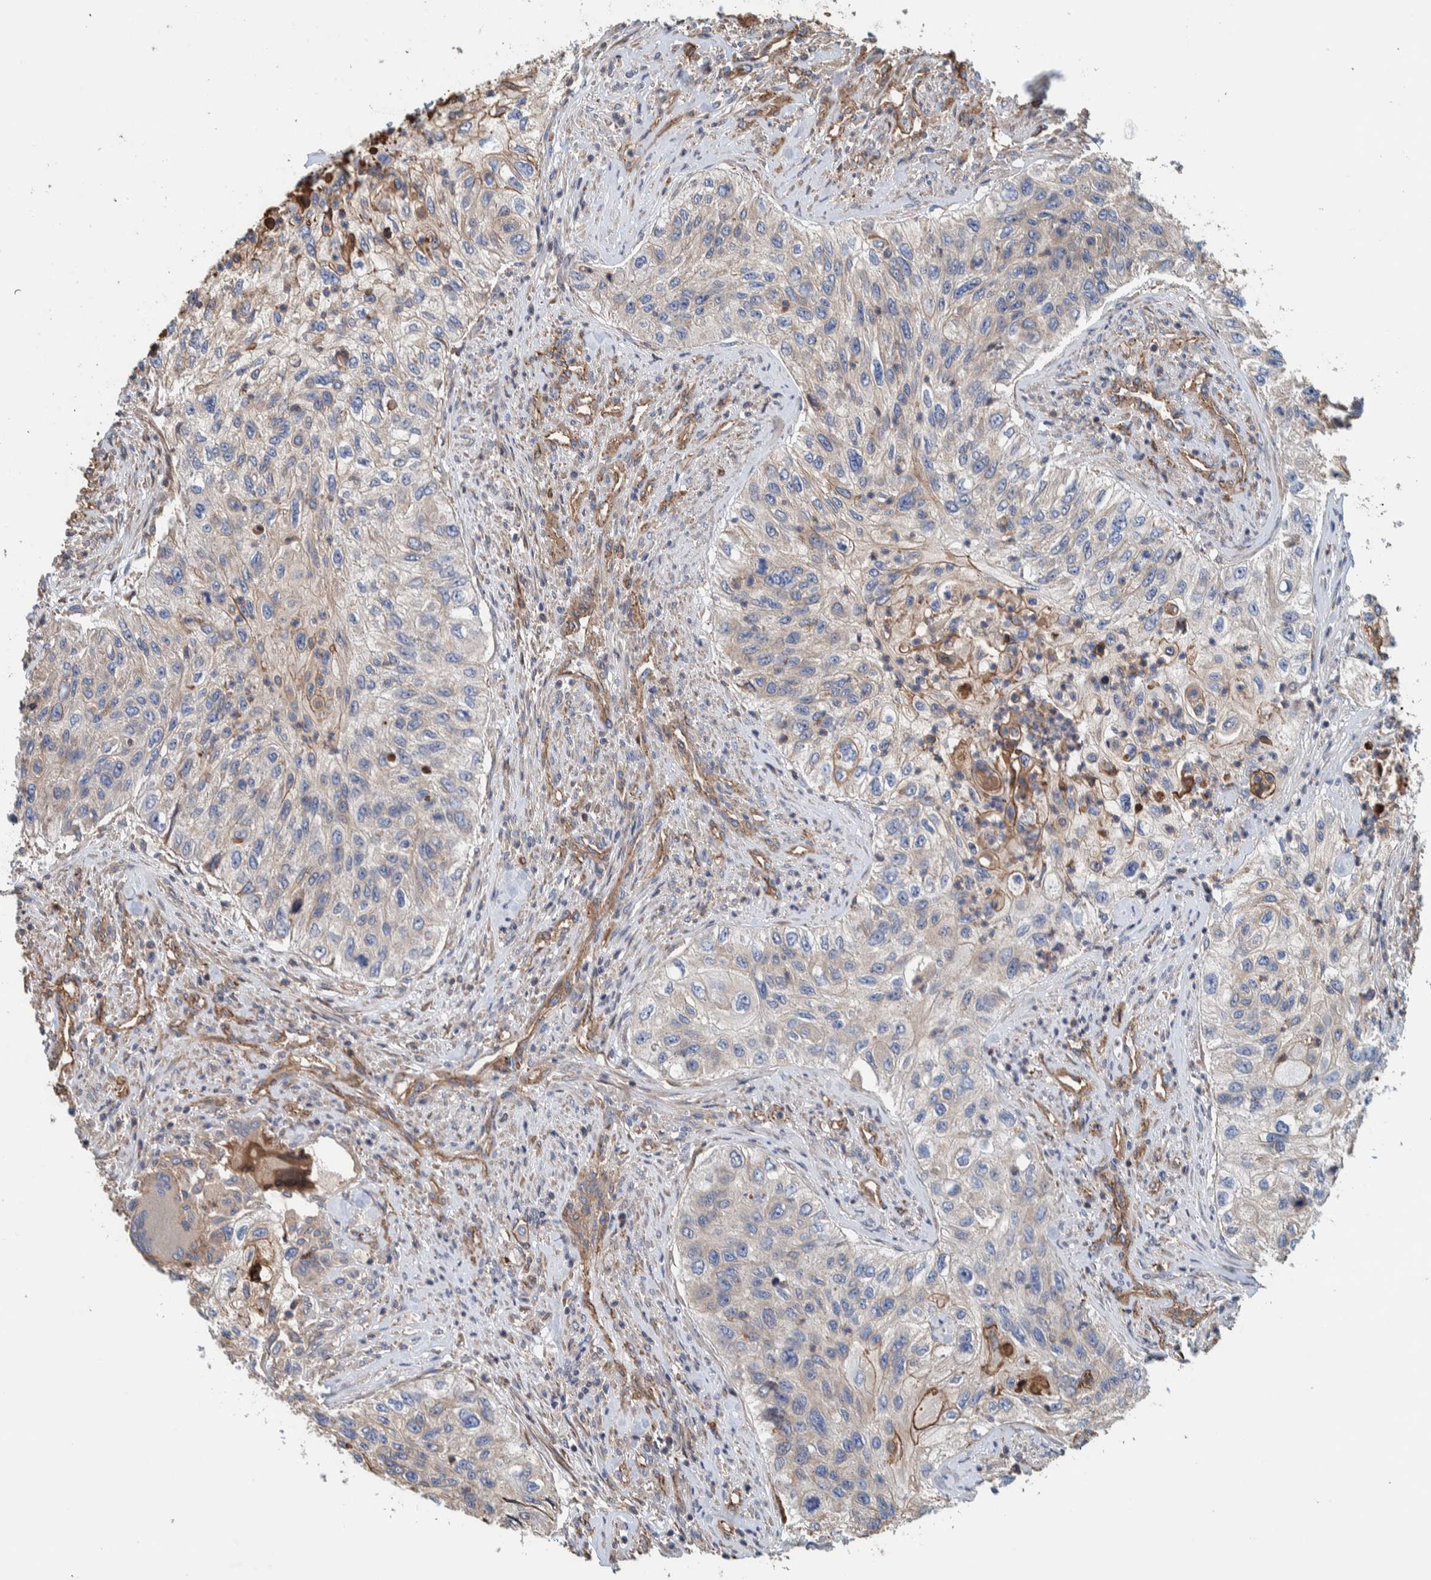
{"staining": {"intensity": "negative", "quantity": "none", "location": "none"}, "tissue": "urothelial cancer", "cell_type": "Tumor cells", "image_type": "cancer", "snomed": [{"axis": "morphology", "description": "Urothelial carcinoma, High grade"}, {"axis": "topography", "description": "Urinary bladder"}], "caption": "This is an immunohistochemistry photomicrograph of urothelial cancer. There is no expression in tumor cells.", "gene": "PKD1L1", "patient": {"sex": "female", "age": 60}}